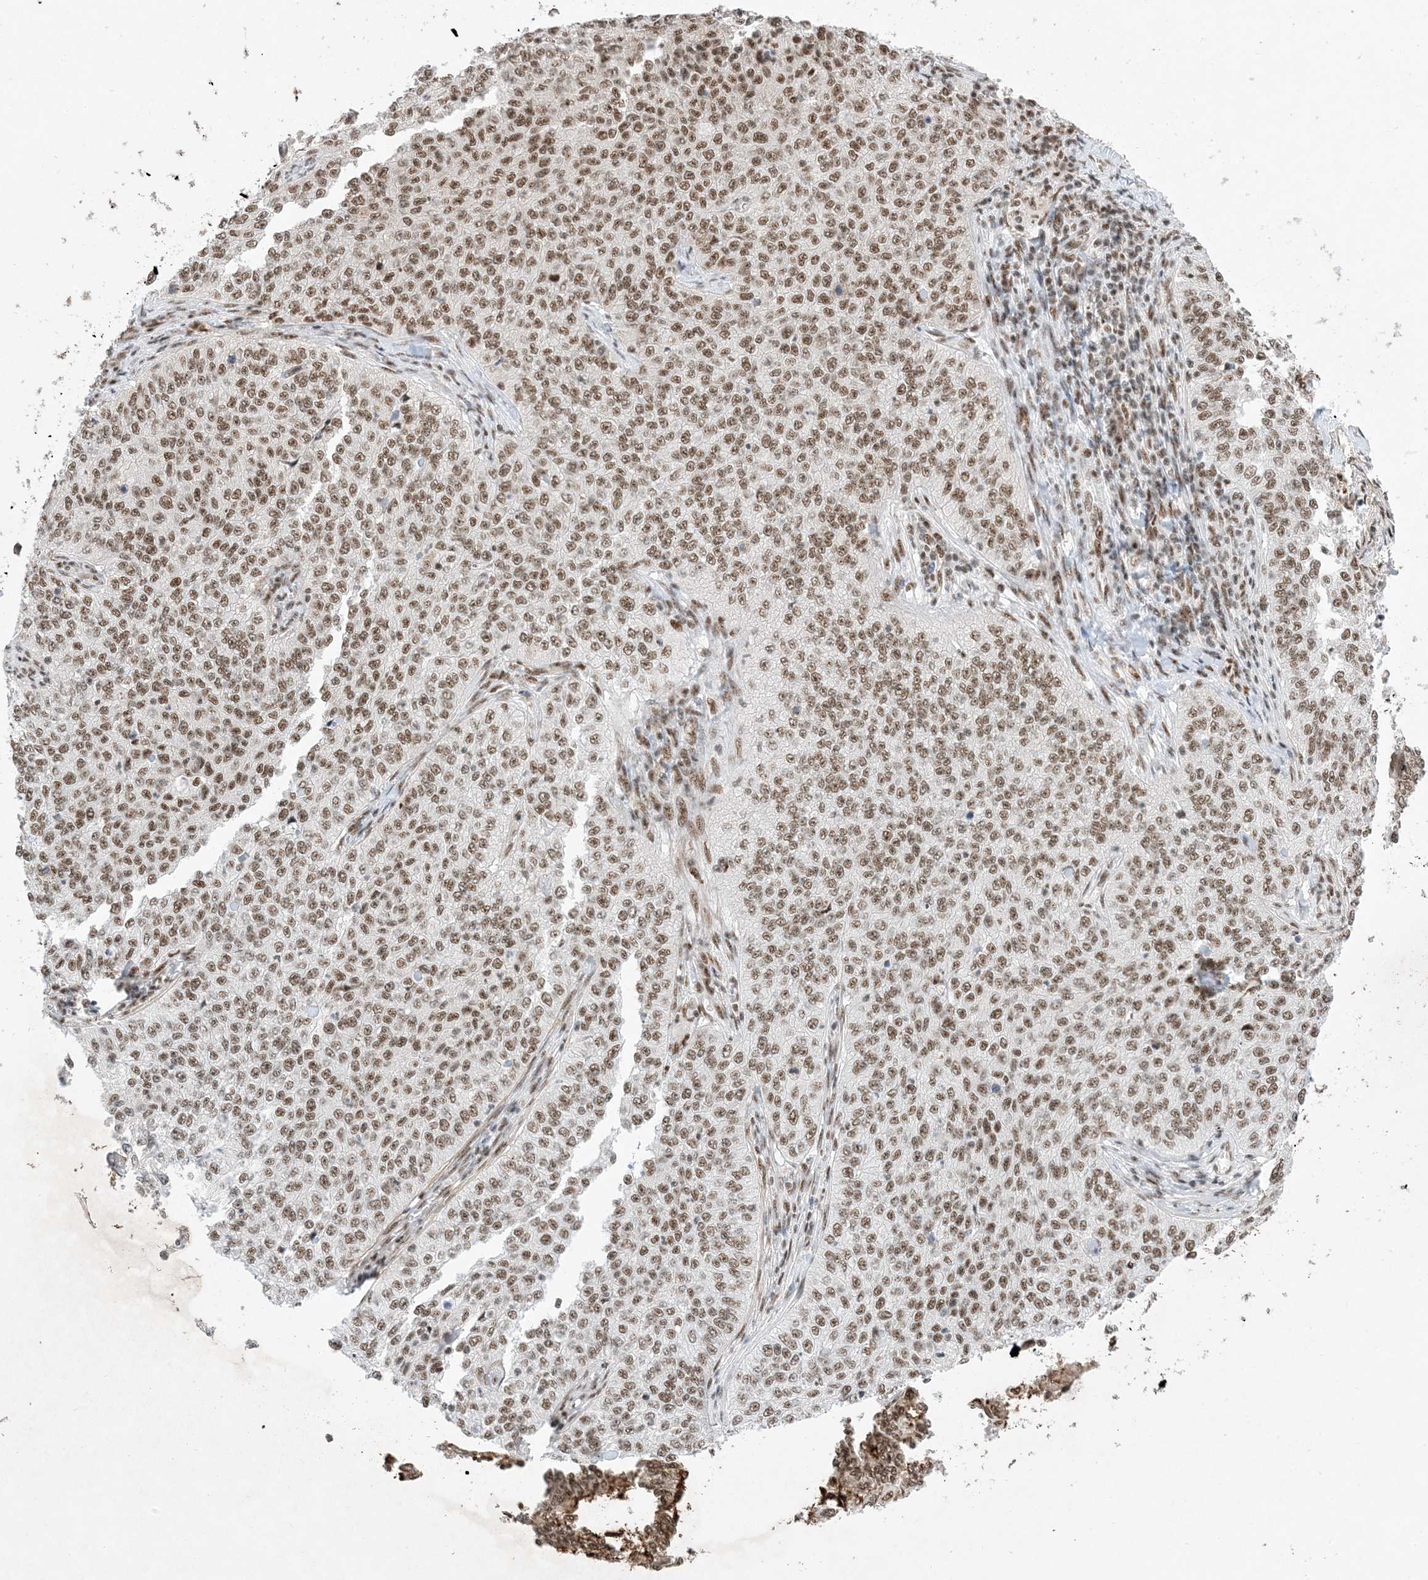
{"staining": {"intensity": "moderate", "quantity": ">75%", "location": "nuclear"}, "tissue": "cervical cancer", "cell_type": "Tumor cells", "image_type": "cancer", "snomed": [{"axis": "morphology", "description": "Squamous cell carcinoma, NOS"}, {"axis": "topography", "description": "Cervix"}], "caption": "A histopathology image showing moderate nuclear positivity in approximately >75% of tumor cells in cervical cancer, as visualized by brown immunohistochemical staining.", "gene": "SF3A3", "patient": {"sex": "female", "age": 35}}